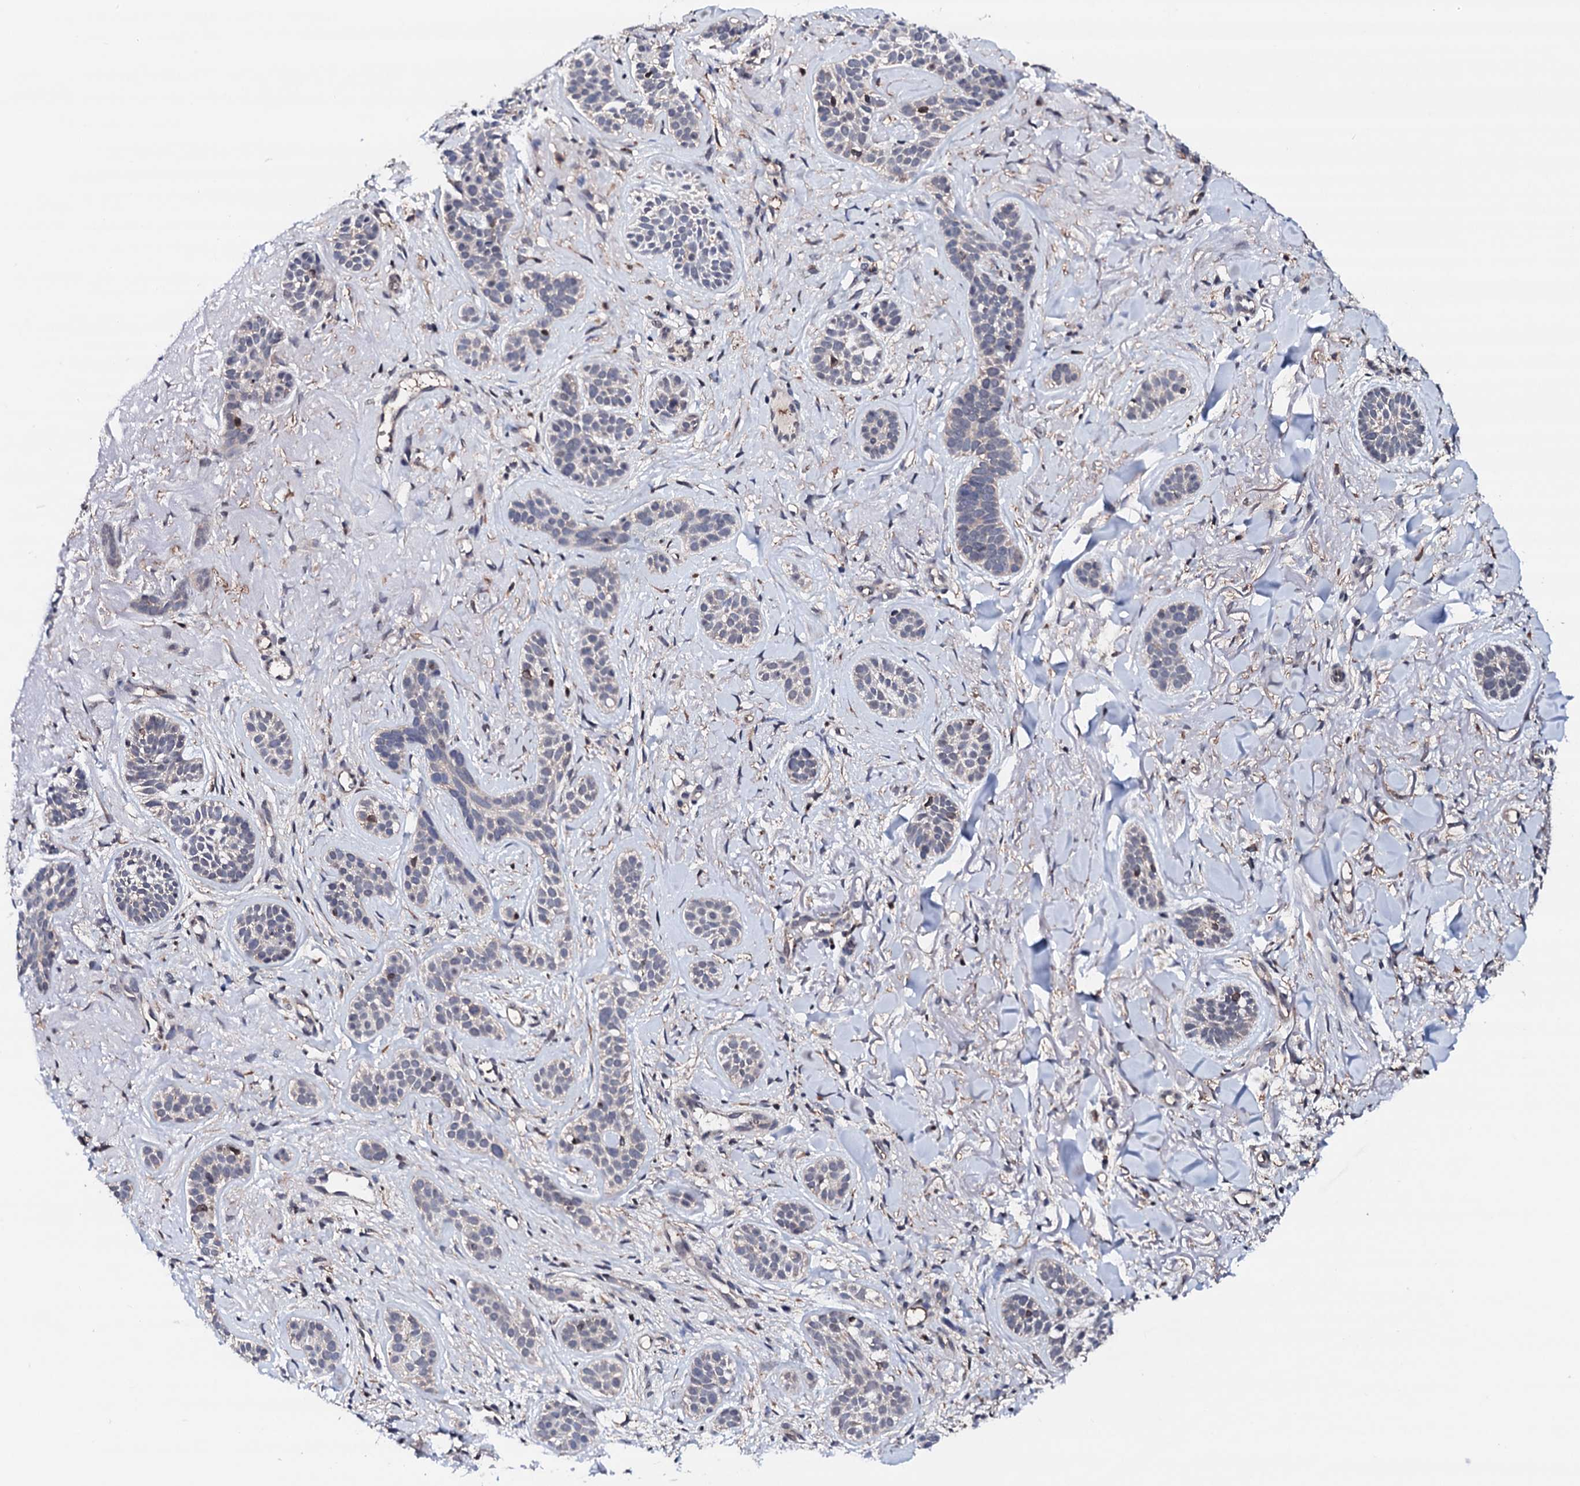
{"staining": {"intensity": "weak", "quantity": "<25%", "location": "cytoplasmic/membranous"}, "tissue": "skin cancer", "cell_type": "Tumor cells", "image_type": "cancer", "snomed": [{"axis": "morphology", "description": "Basal cell carcinoma"}, {"axis": "topography", "description": "Skin"}], "caption": "This histopathology image is of basal cell carcinoma (skin) stained with immunohistochemistry (IHC) to label a protein in brown with the nuclei are counter-stained blue. There is no positivity in tumor cells.", "gene": "EDC3", "patient": {"sex": "male", "age": 71}}